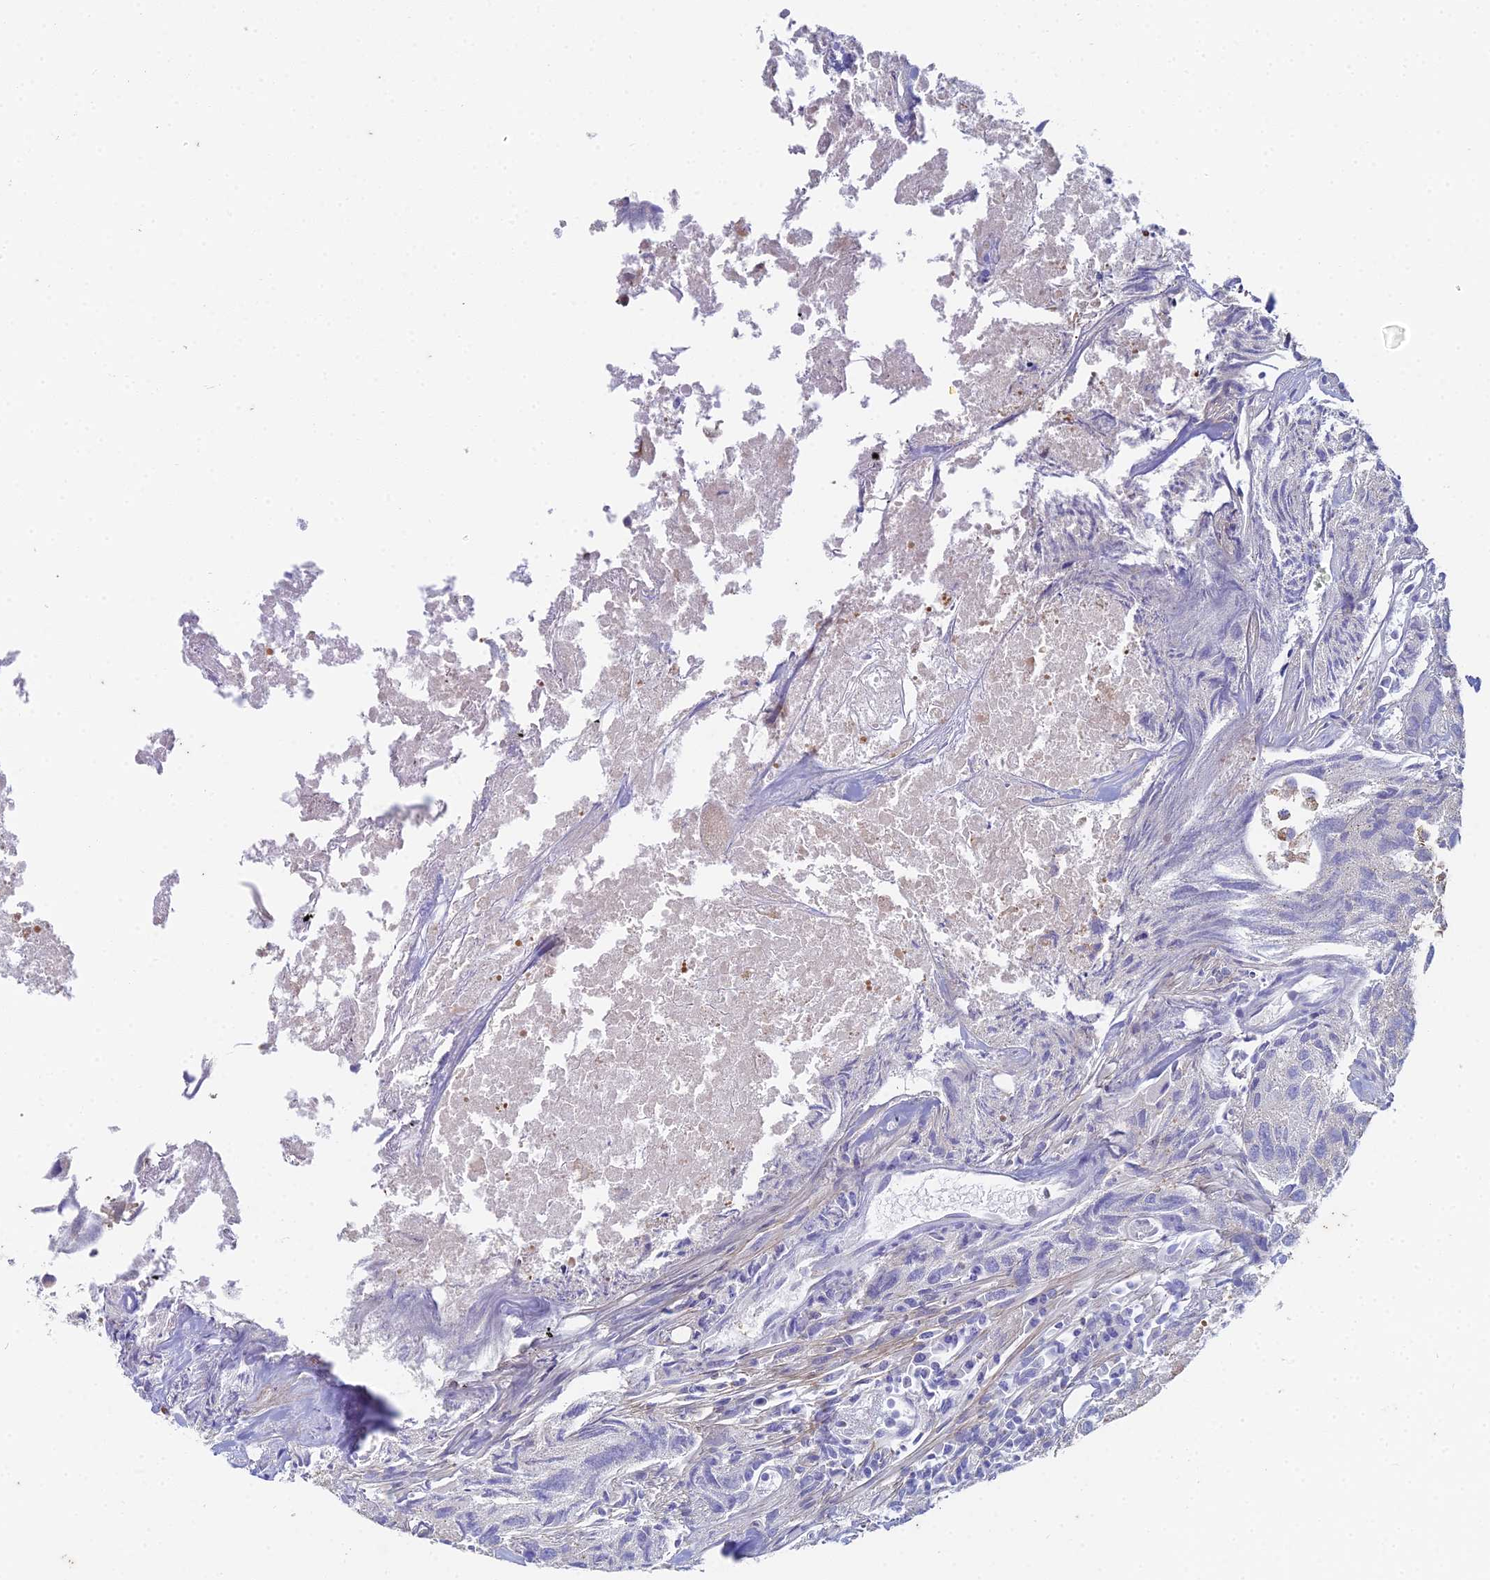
{"staining": {"intensity": "weak", "quantity": "<25%", "location": "cytoplasmic/membranous"}, "tissue": "urothelial cancer", "cell_type": "Tumor cells", "image_type": "cancer", "snomed": [{"axis": "morphology", "description": "Urothelial carcinoma, High grade"}, {"axis": "topography", "description": "Urinary bladder"}], "caption": "Urothelial carcinoma (high-grade) was stained to show a protein in brown. There is no significant positivity in tumor cells. Nuclei are stained in blue.", "gene": "EEF2KMT", "patient": {"sex": "female", "age": 75}}